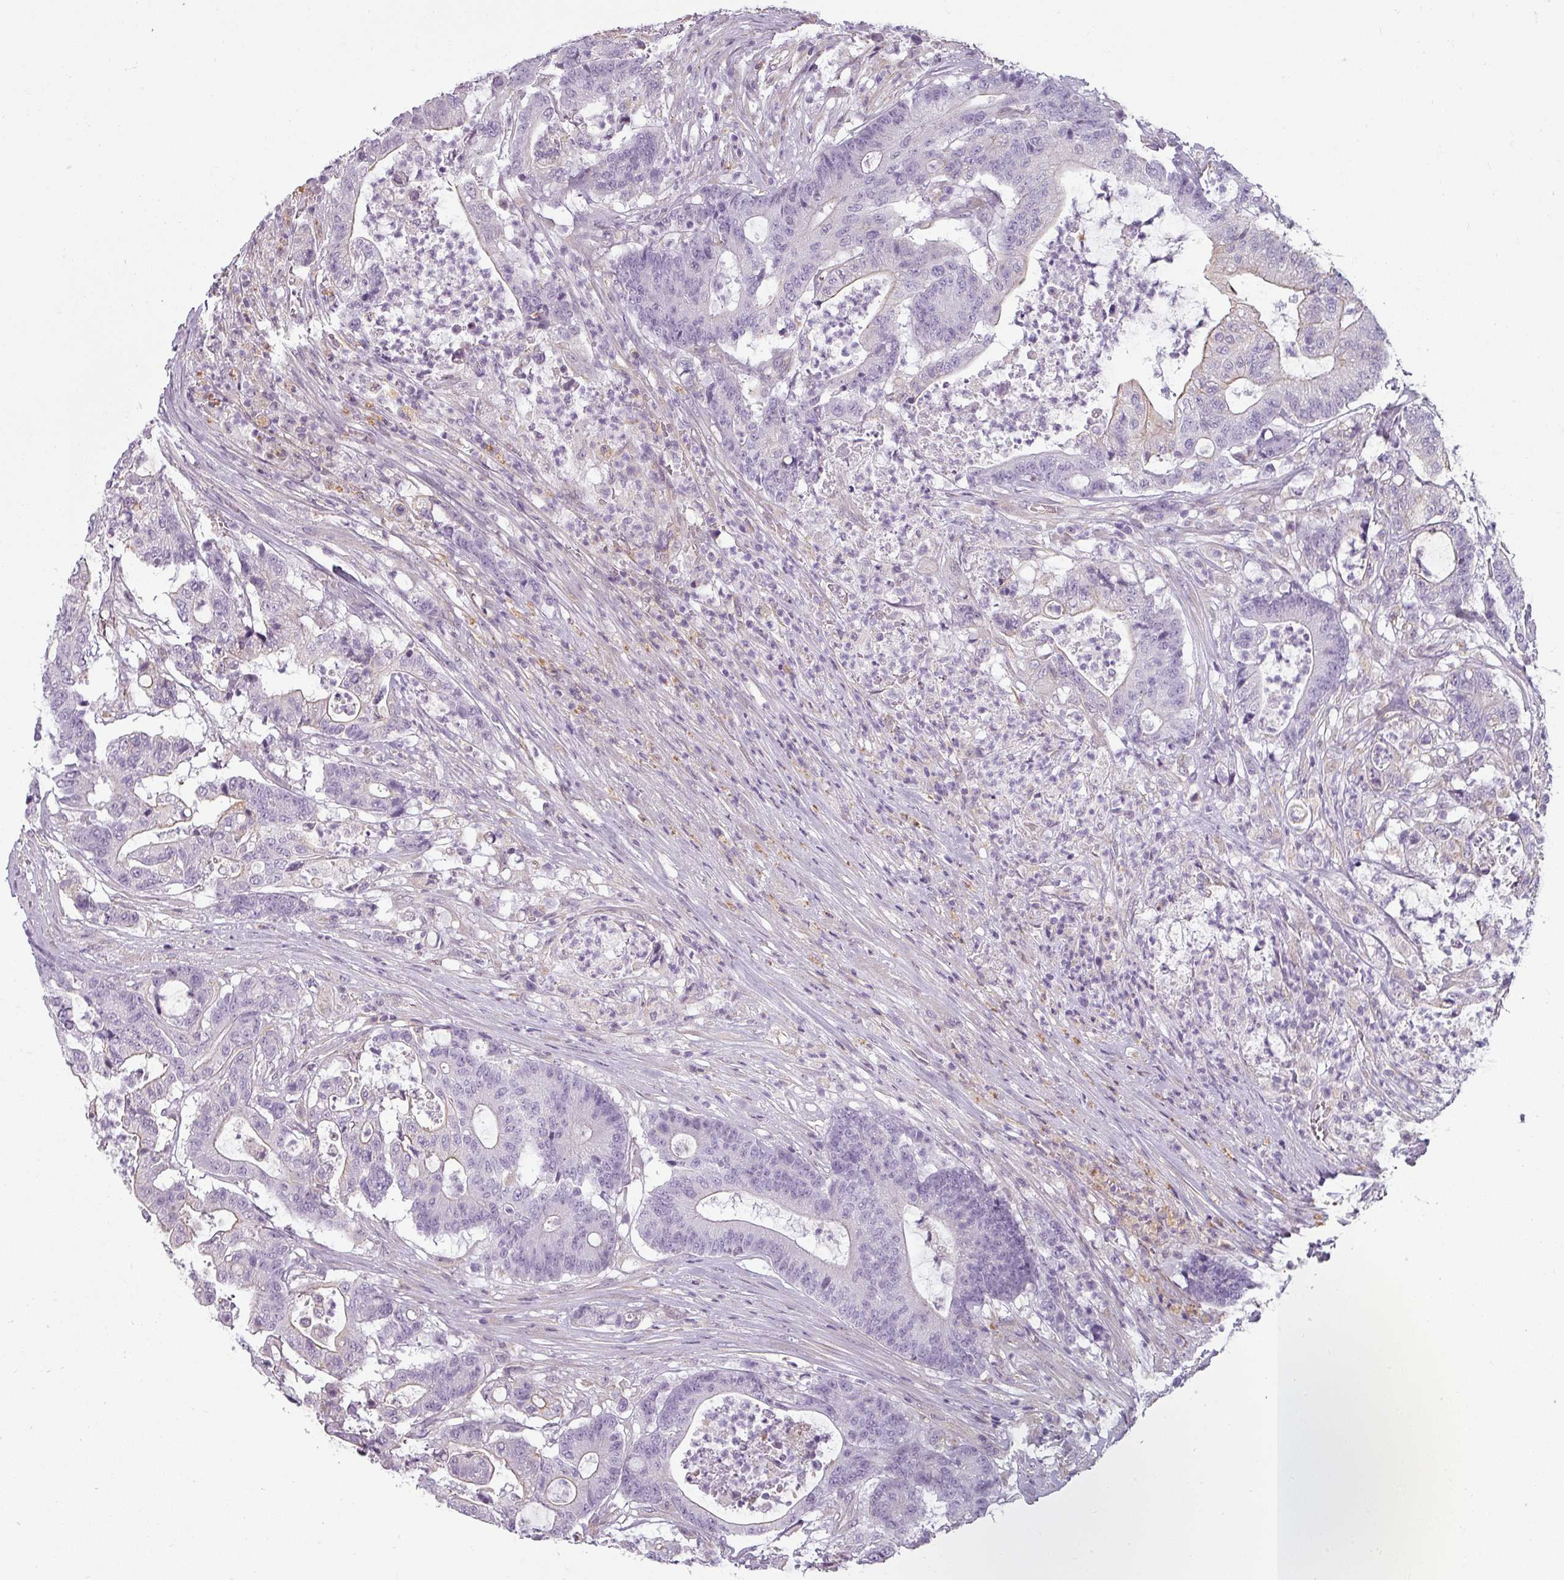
{"staining": {"intensity": "negative", "quantity": "none", "location": "none"}, "tissue": "colorectal cancer", "cell_type": "Tumor cells", "image_type": "cancer", "snomed": [{"axis": "morphology", "description": "Adenocarcinoma, NOS"}, {"axis": "topography", "description": "Colon"}], "caption": "Histopathology image shows no significant protein expression in tumor cells of colorectal cancer.", "gene": "ASB1", "patient": {"sex": "female", "age": 84}}